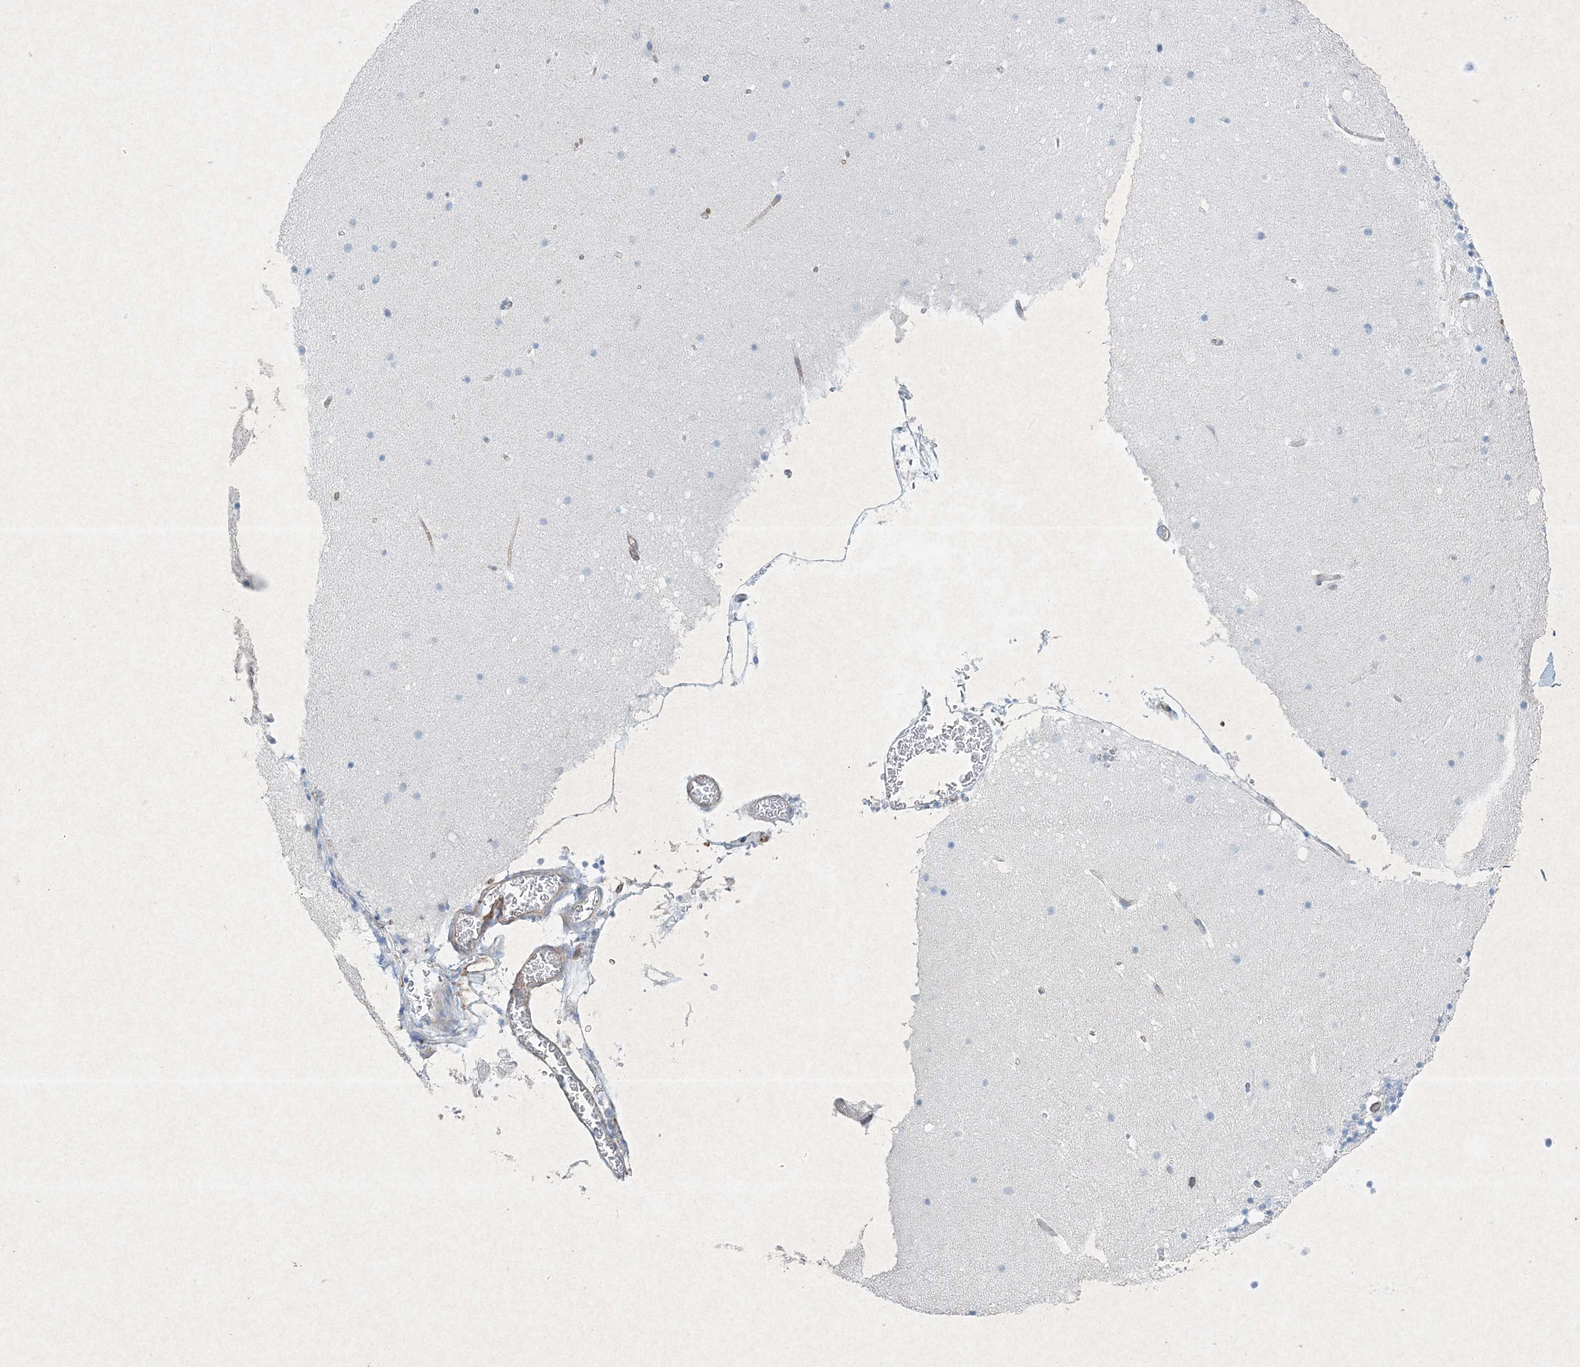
{"staining": {"intensity": "negative", "quantity": "none", "location": "none"}, "tissue": "cerebellum", "cell_type": "Cells in granular layer", "image_type": "normal", "snomed": [{"axis": "morphology", "description": "Normal tissue, NOS"}, {"axis": "topography", "description": "Cerebellum"}], "caption": "Unremarkable cerebellum was stained to show a protein in brown. There is no significant staining in cells in granular layer. (Immunohistochemistry, brightfield microscopy, high magnification).", "gene": "PGM5", "patient": {"sex": "male", "age": 57}}